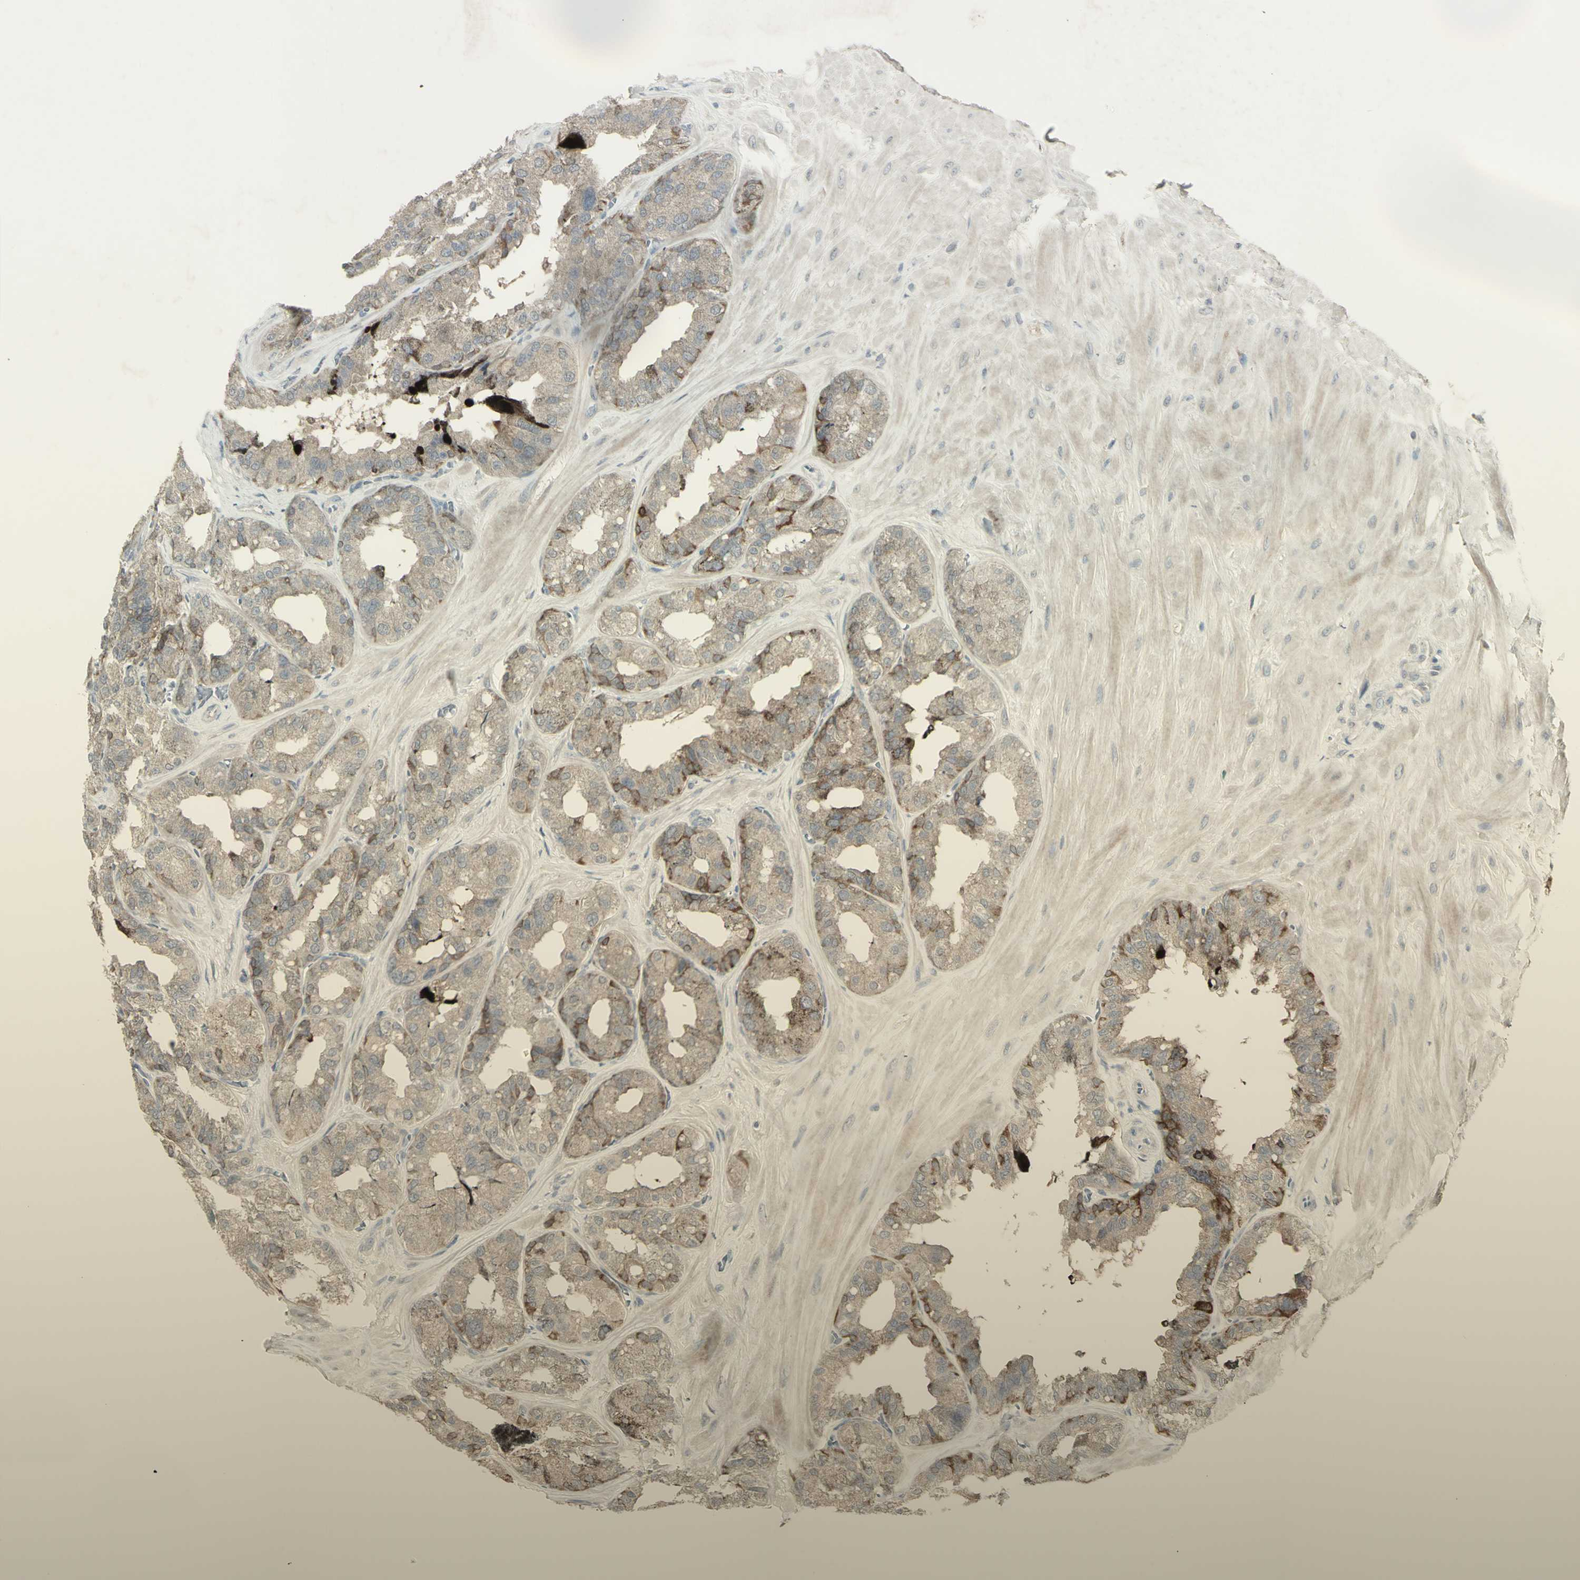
{"staining": {"intensity": "moderate", "quantity": "25%-75%", "location": "cytoplasmic/membranous"}, "tissue": "seminal vesicle", "cell_type": "Glandular cells", "image_type": "normal", "snomed": [{"axis": "morphology", "description": "Normal tissue, NOS"}, {"axis": "topography", "description": "Prostate"}, {"axis": "topography", "description": "Seminal veicle"}], "caption": "Seminal vesicle was stained to show a protein in brown. There is medium levels of moderate cytoplasmic/membranous staining in about 25%-75% of glandular cells. (DAB (3,3'-diaminobenzidine) IHC, brown staining for protein, blue staining for nuclei).", "gene": "C1orf116", "patient": {"sex": "male", "age": 51}}